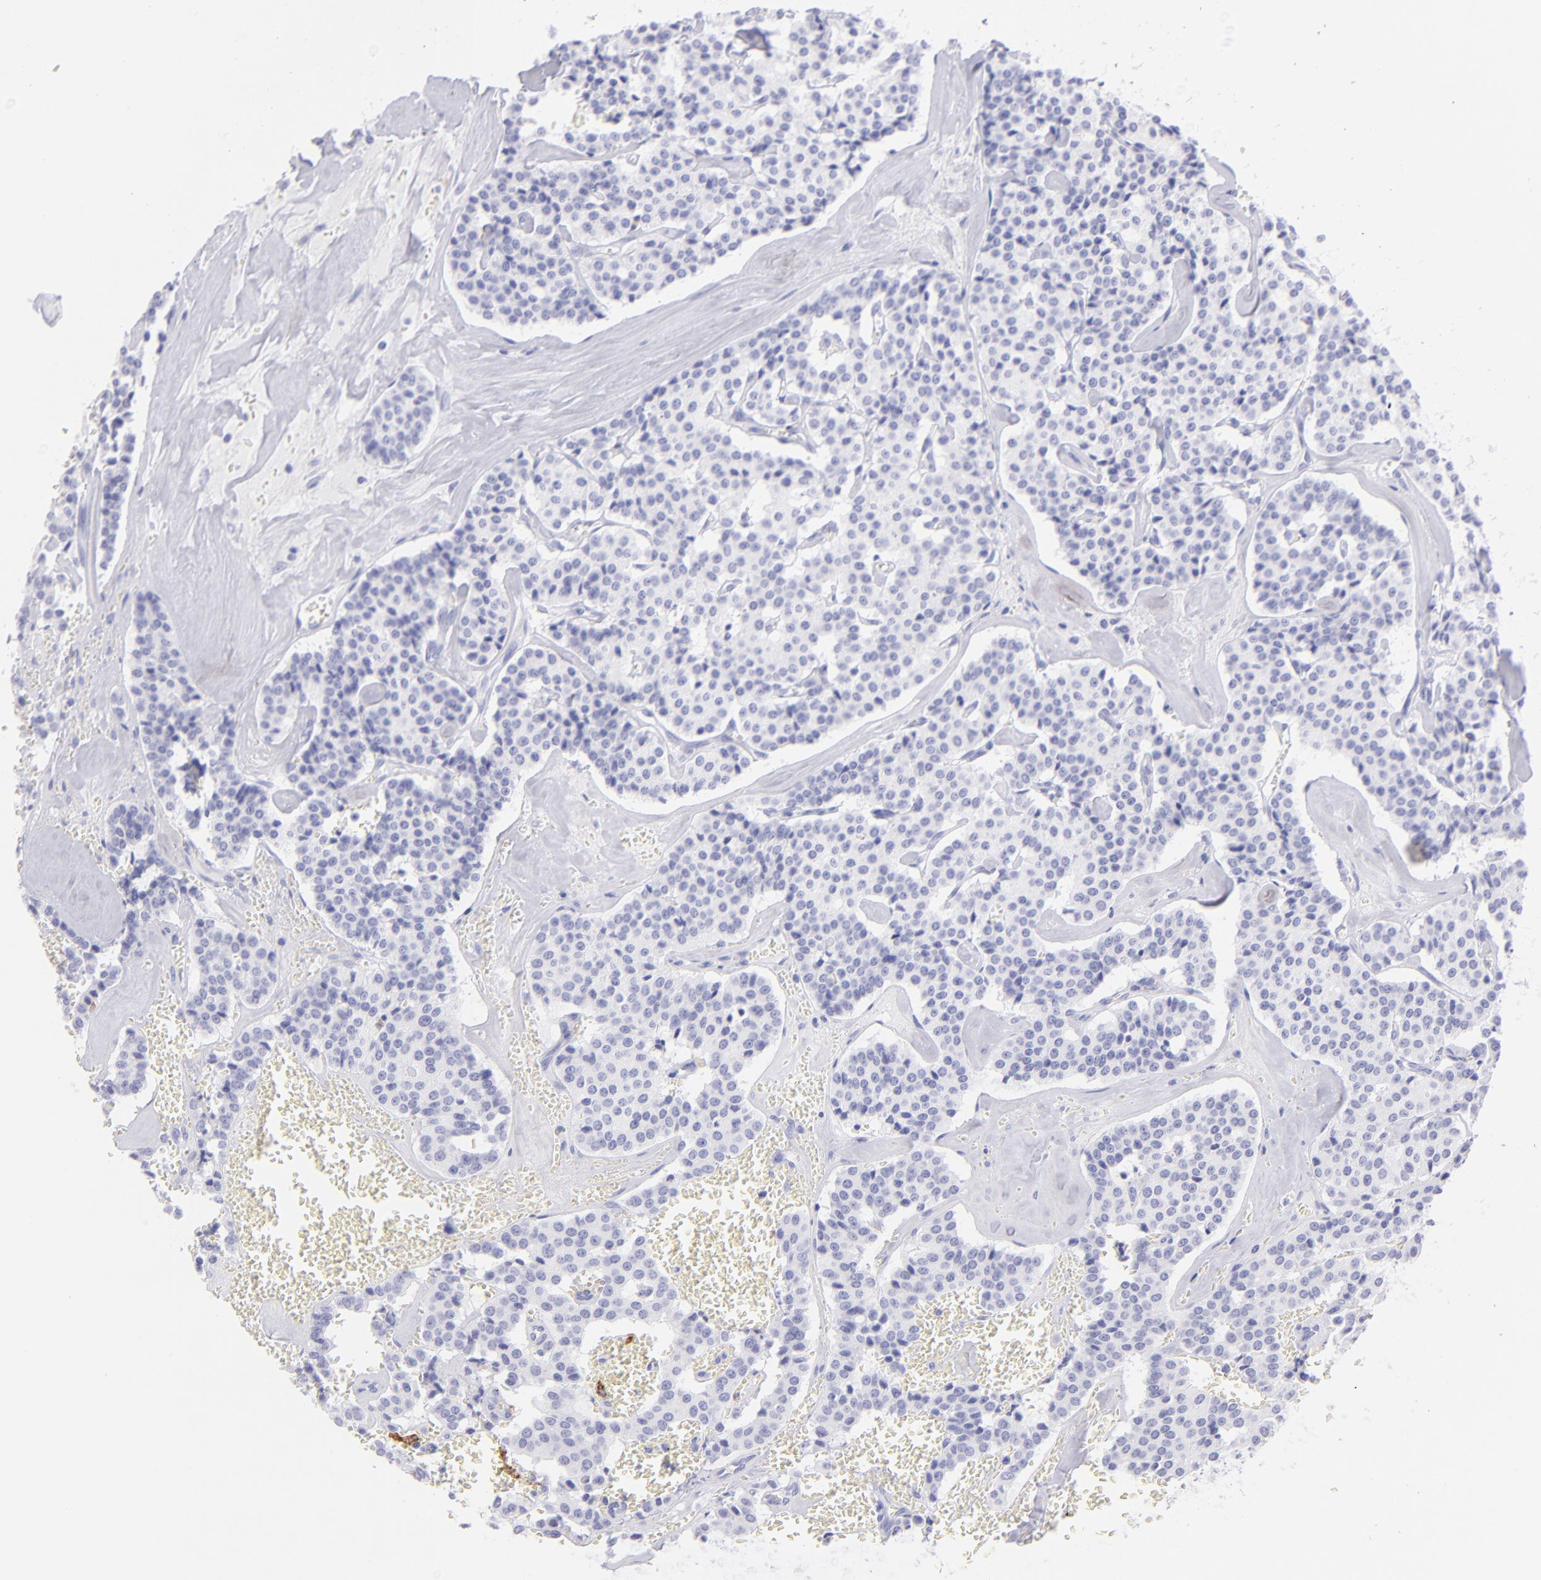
{"staining": {"intensity": "negative", "quantity": "none", "location": "none"}, "tissue": "carcinoid", "cell_type": "Tumor cells", "image_type": "cancer", "snomed": [{"axis": "morphology", "description": "Carcinoid, malignant, NOS"}, {"axis": "topography", "description": "Bronchus"}], "caption": "Immunohistochemistry image of neoplastic tissue: carcinoid stained with DAB (3,3'-diaminobenzidine) displays no significant protein staining in tumor cells.", "gene": "CD72", "patient": {"sex": "male", "age": 55}}